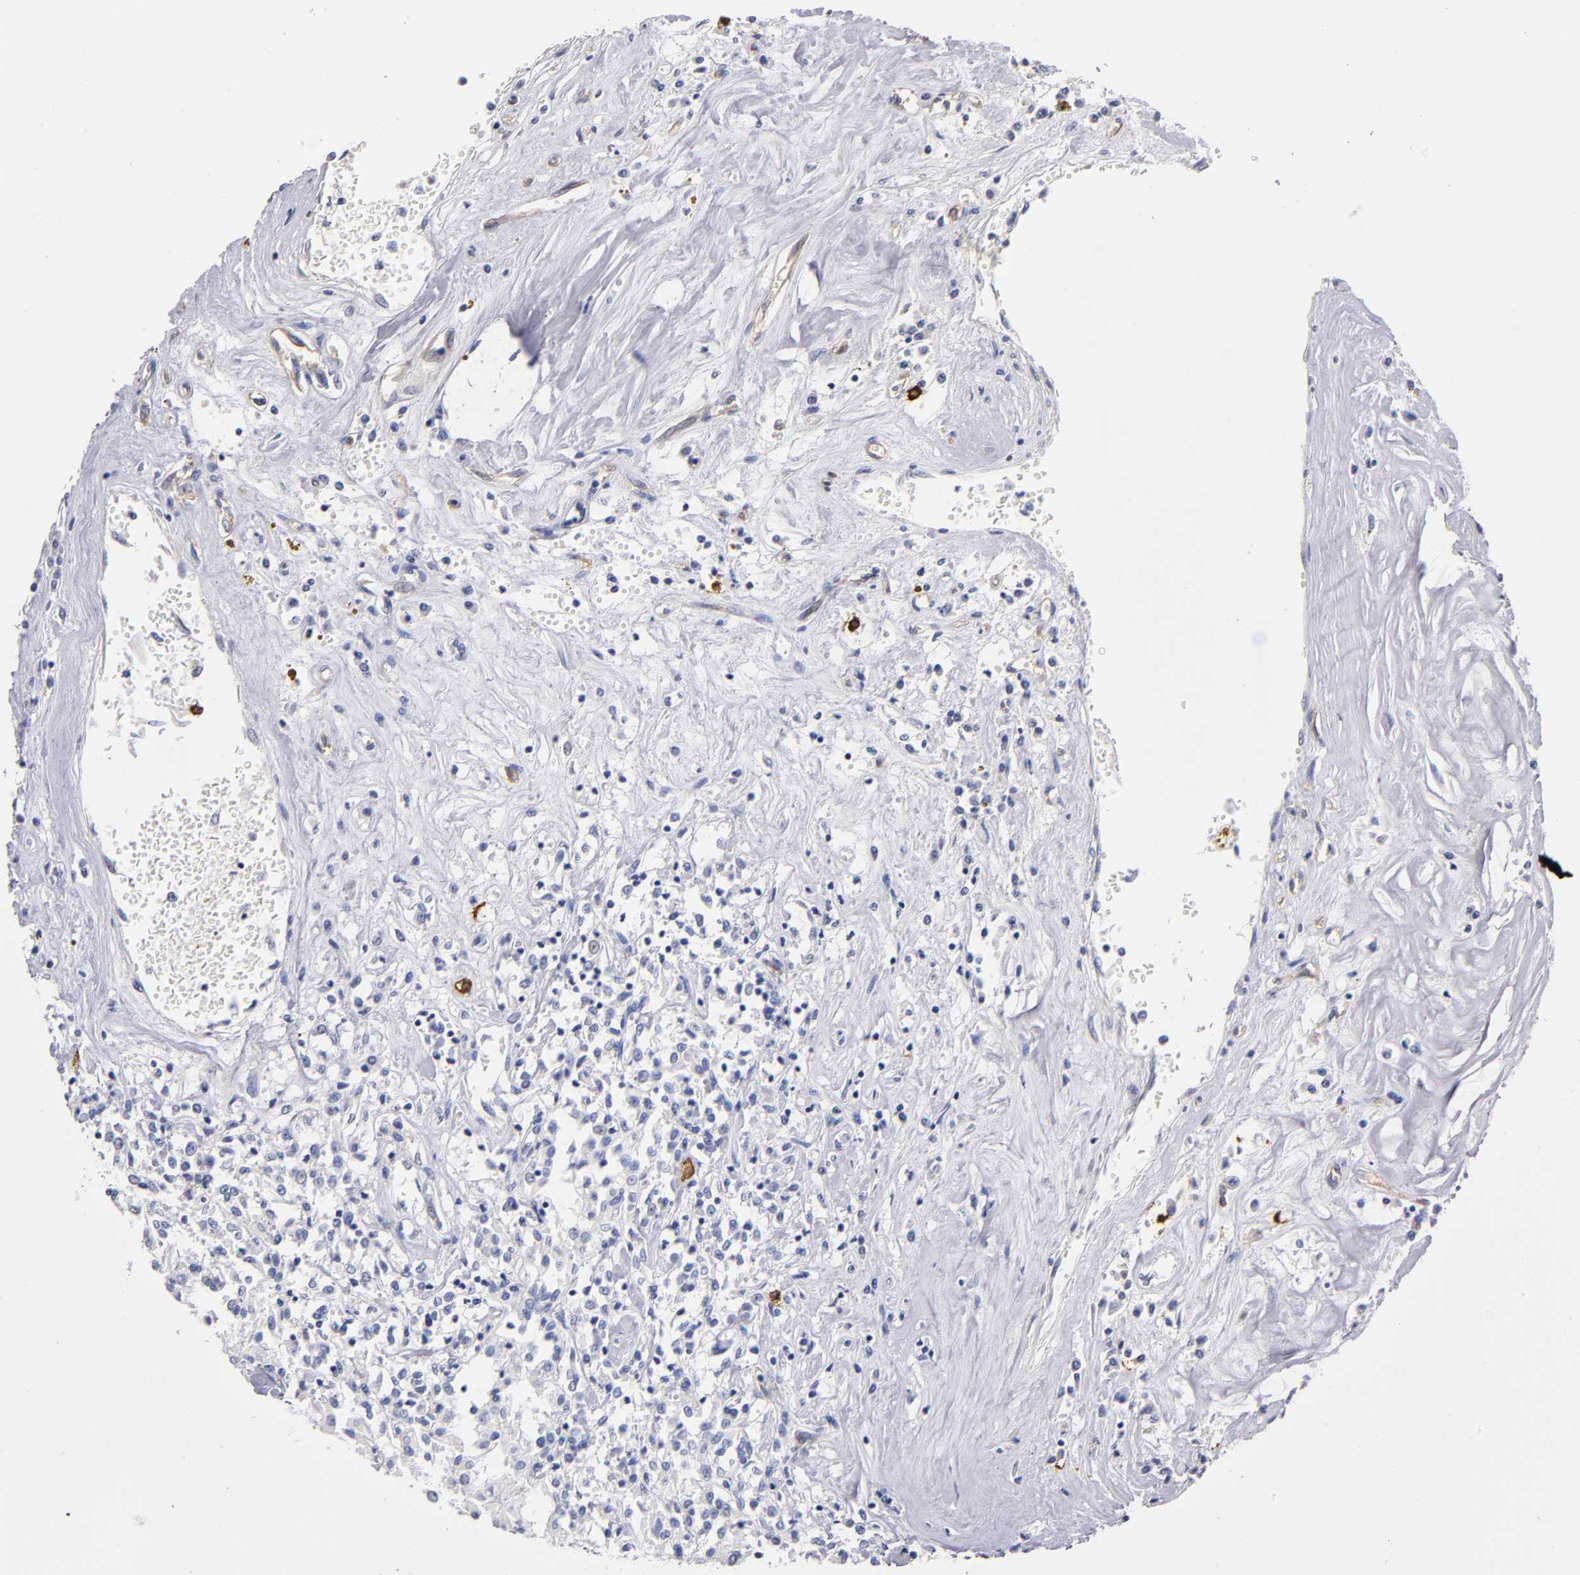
{"staining": {"intensity": "negative", "quantity": "none", "location": "none"}, "tissue": "renal cancer", "cell_type": "Tumor cells", "image_type": "cancer", "snomed": [{"axis": "morphology", "description": "Adenocarcinoma, NOS"}, {"axis": "topography", "description": "Kidney"}], "caption": "DAB (3,3'-diaminobenzidine) immunohistochemical staining of adenocarcinoma (renal) reveals no significant staining in tumor cells.", "gene": "KIT", "patient": {"sex": "male", "age": 78}}